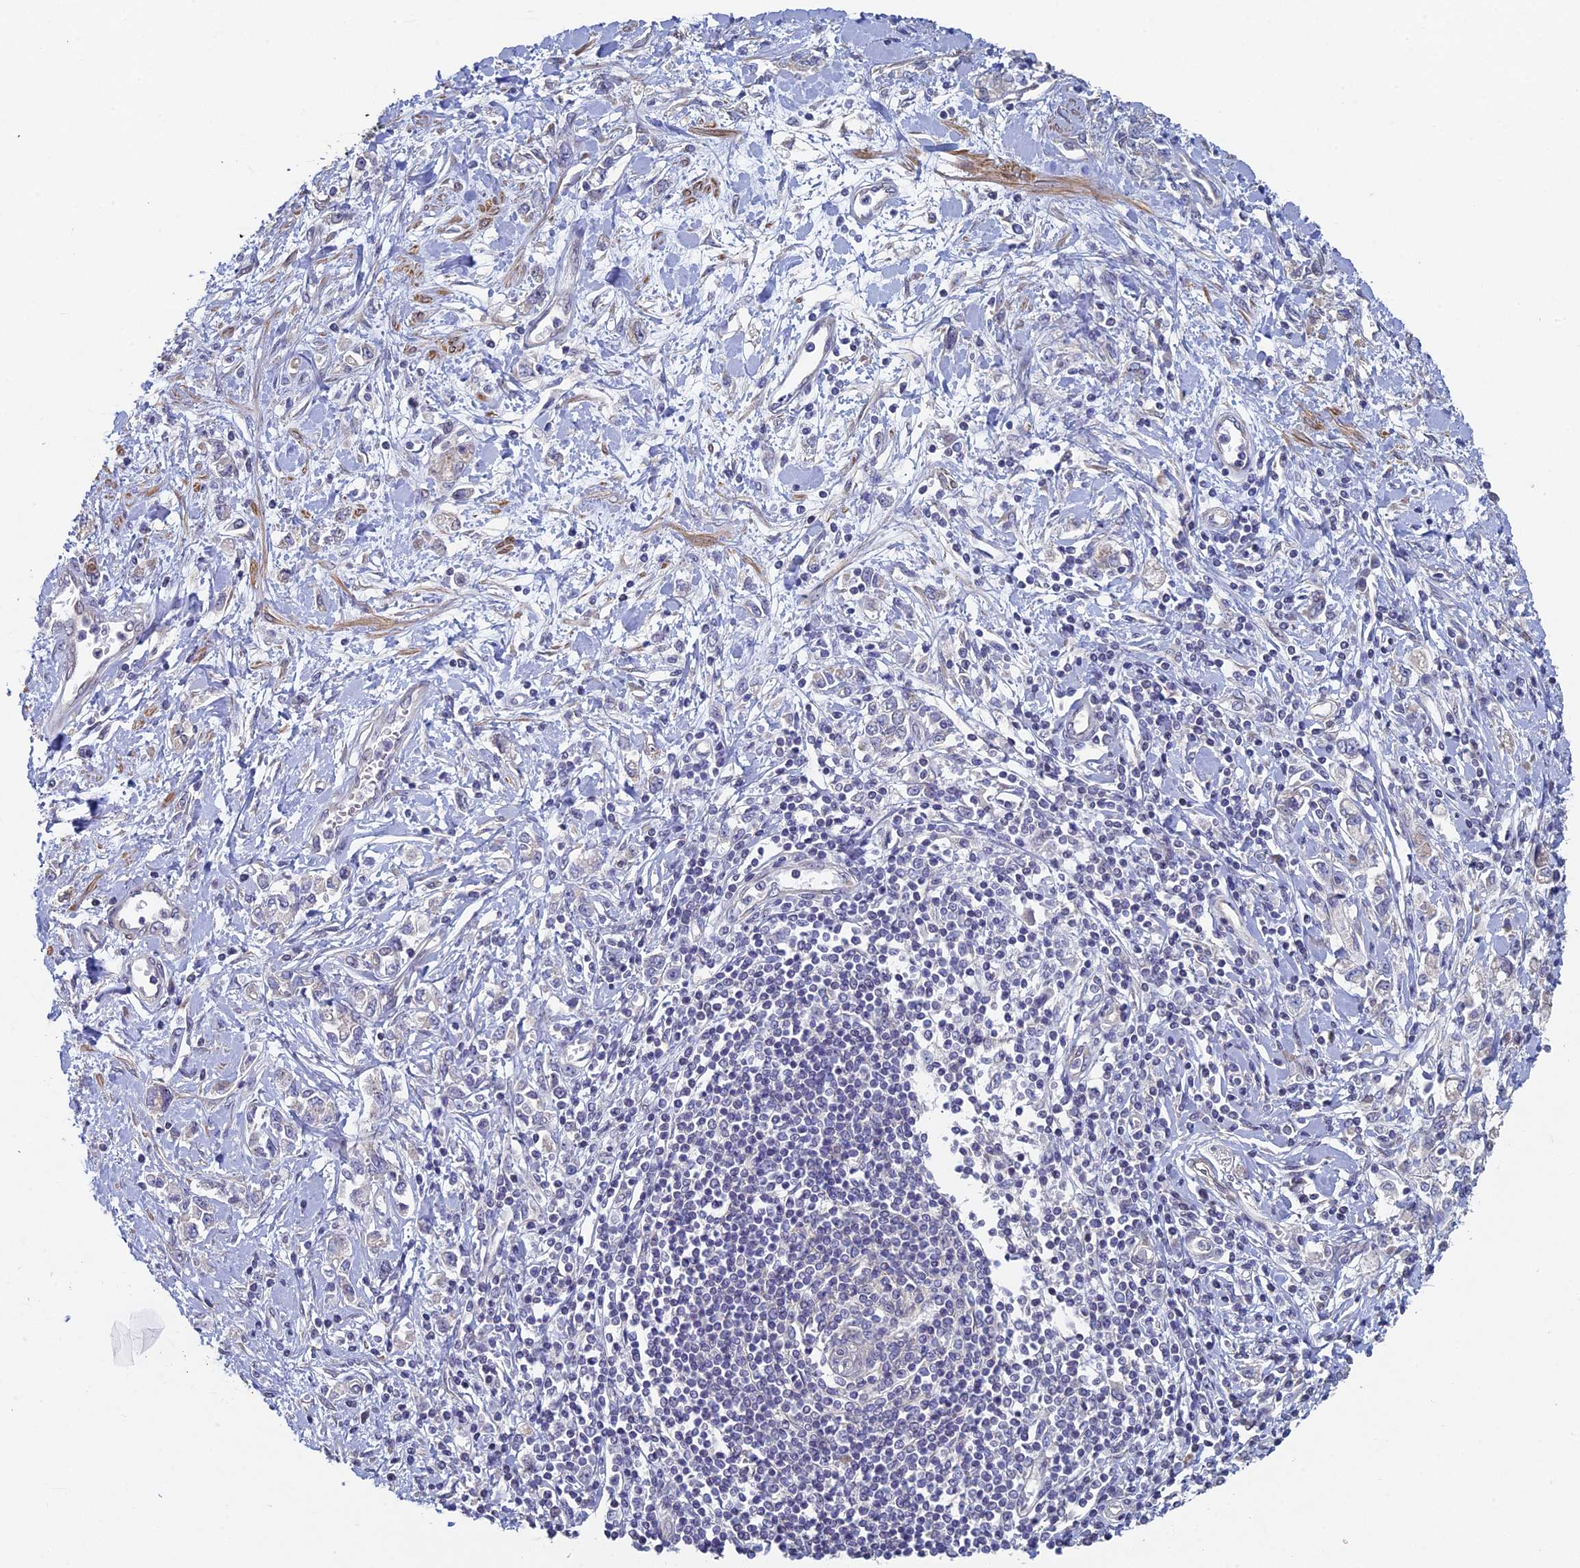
{"staining": {"intensity": "negative", "quantity": "none", "location": "none"}, "tissue": "stomach cancer", "cell_type": "Tumor cells", "image_type": "cancer", "snomed": [{"axis": "morphology", "description": "Adenocarcinoma, NOS"}, {"axis": "topography", "description": "Stomach"}], "caption": "This is an immunohistochemistry micrograph of human stomach cancer. There is no positivity in tumor cells.", "gene": "DIXDC1", "patient": {"sex": "female", "age": 76}}